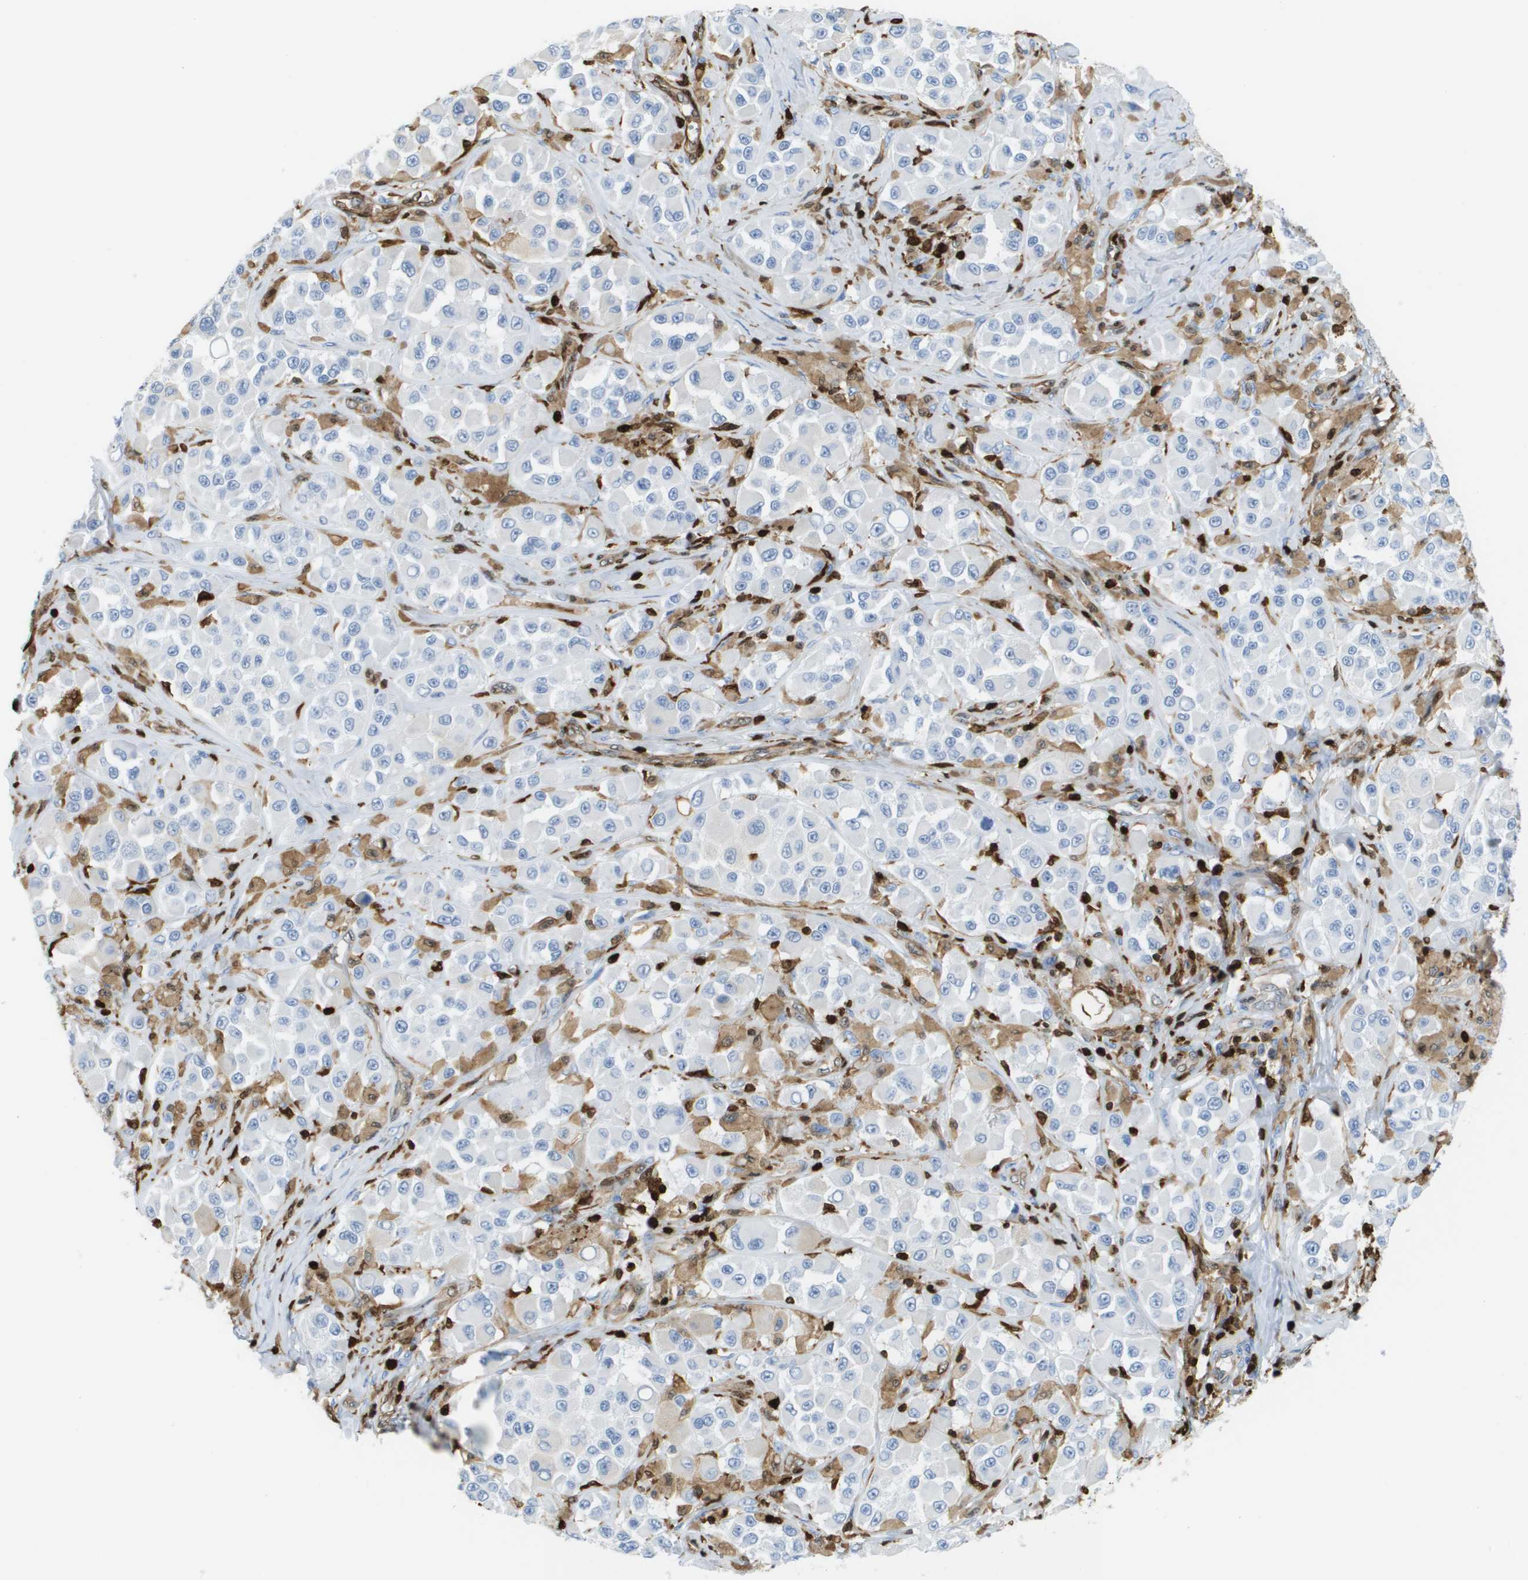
{"staining": {"intensity": "negative", "quantity": "none", "location": "none"}, "tissue": "melanoma", "cell_type": "Tumor cells", "image_type": "cancer", "snomed": [{"axis": "morphology", "description": "Malignant melanoma, NOS"}, {"axis": "topography", "description": "Skin"}], "caption": "Immunohistochemistry (IHC) of malignant melanoma displays no positivity in tumor cells.", "gene": "DOCK5", "patient": {"sex": "male", "age": 84}}